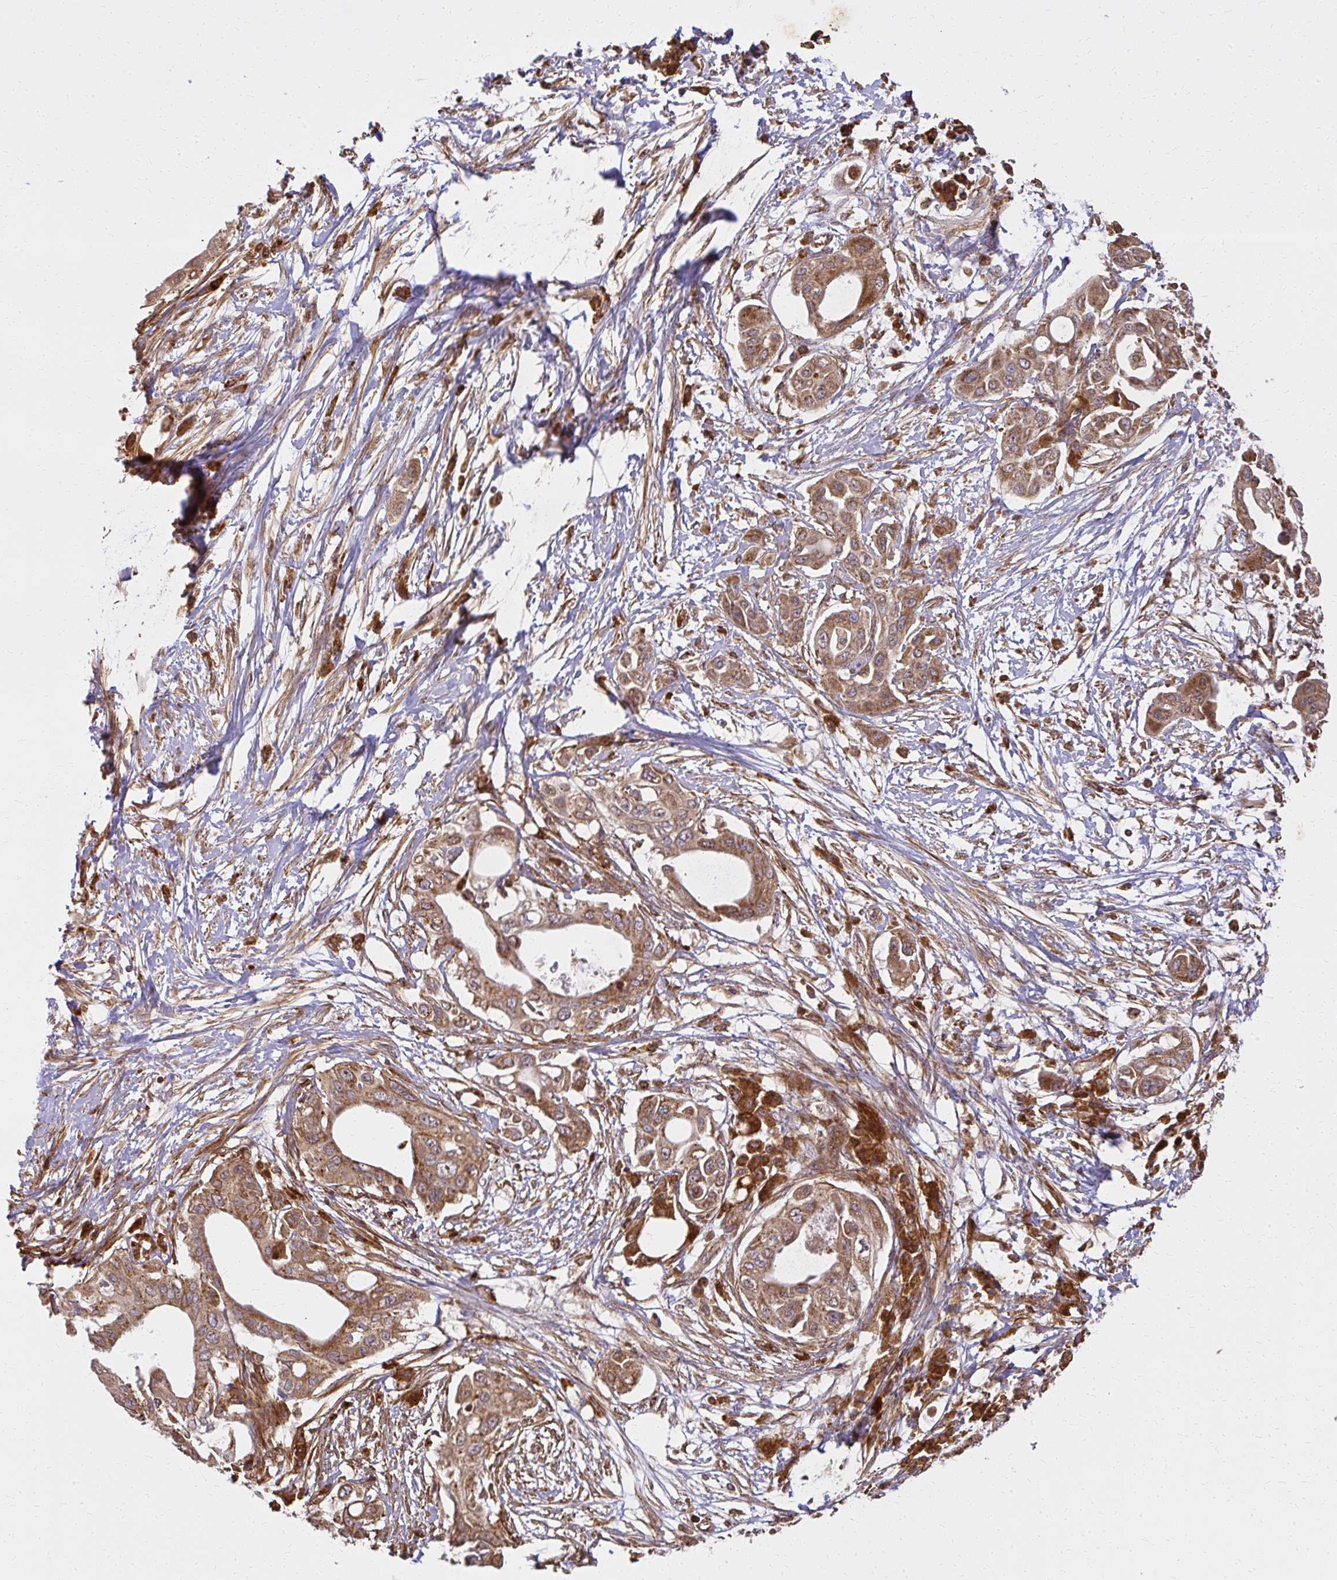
{"staining": {"intensity": "moderate", "quantity": ">75%", "location": "cytoplasmic/membranous"}, "tissue": "pancreatic cancer", "cell_type": "Tumor cells", "image_type": "cancer", "snomed": [{"axis": "morphology", "description": "Adenocarcinoma, NOS"}, {"axis": "topography", "description": "Pancreas"}], "caption": "DAB (3,3'-diaminobenzidine) immunohistochemical staining of pancreatic cancer reveals moderate cytoplasmic/membranous protein staining in about >75% of tumor cells. The staining was performed using DAB (3,3'-diaminobenzidine) to visualize the protein expression in brown, while the nuclei were stained in blue with hematoxylin (Magnification: 20x).", "gene": "GNS", "patient": {"sex": "male", "age": 68}}